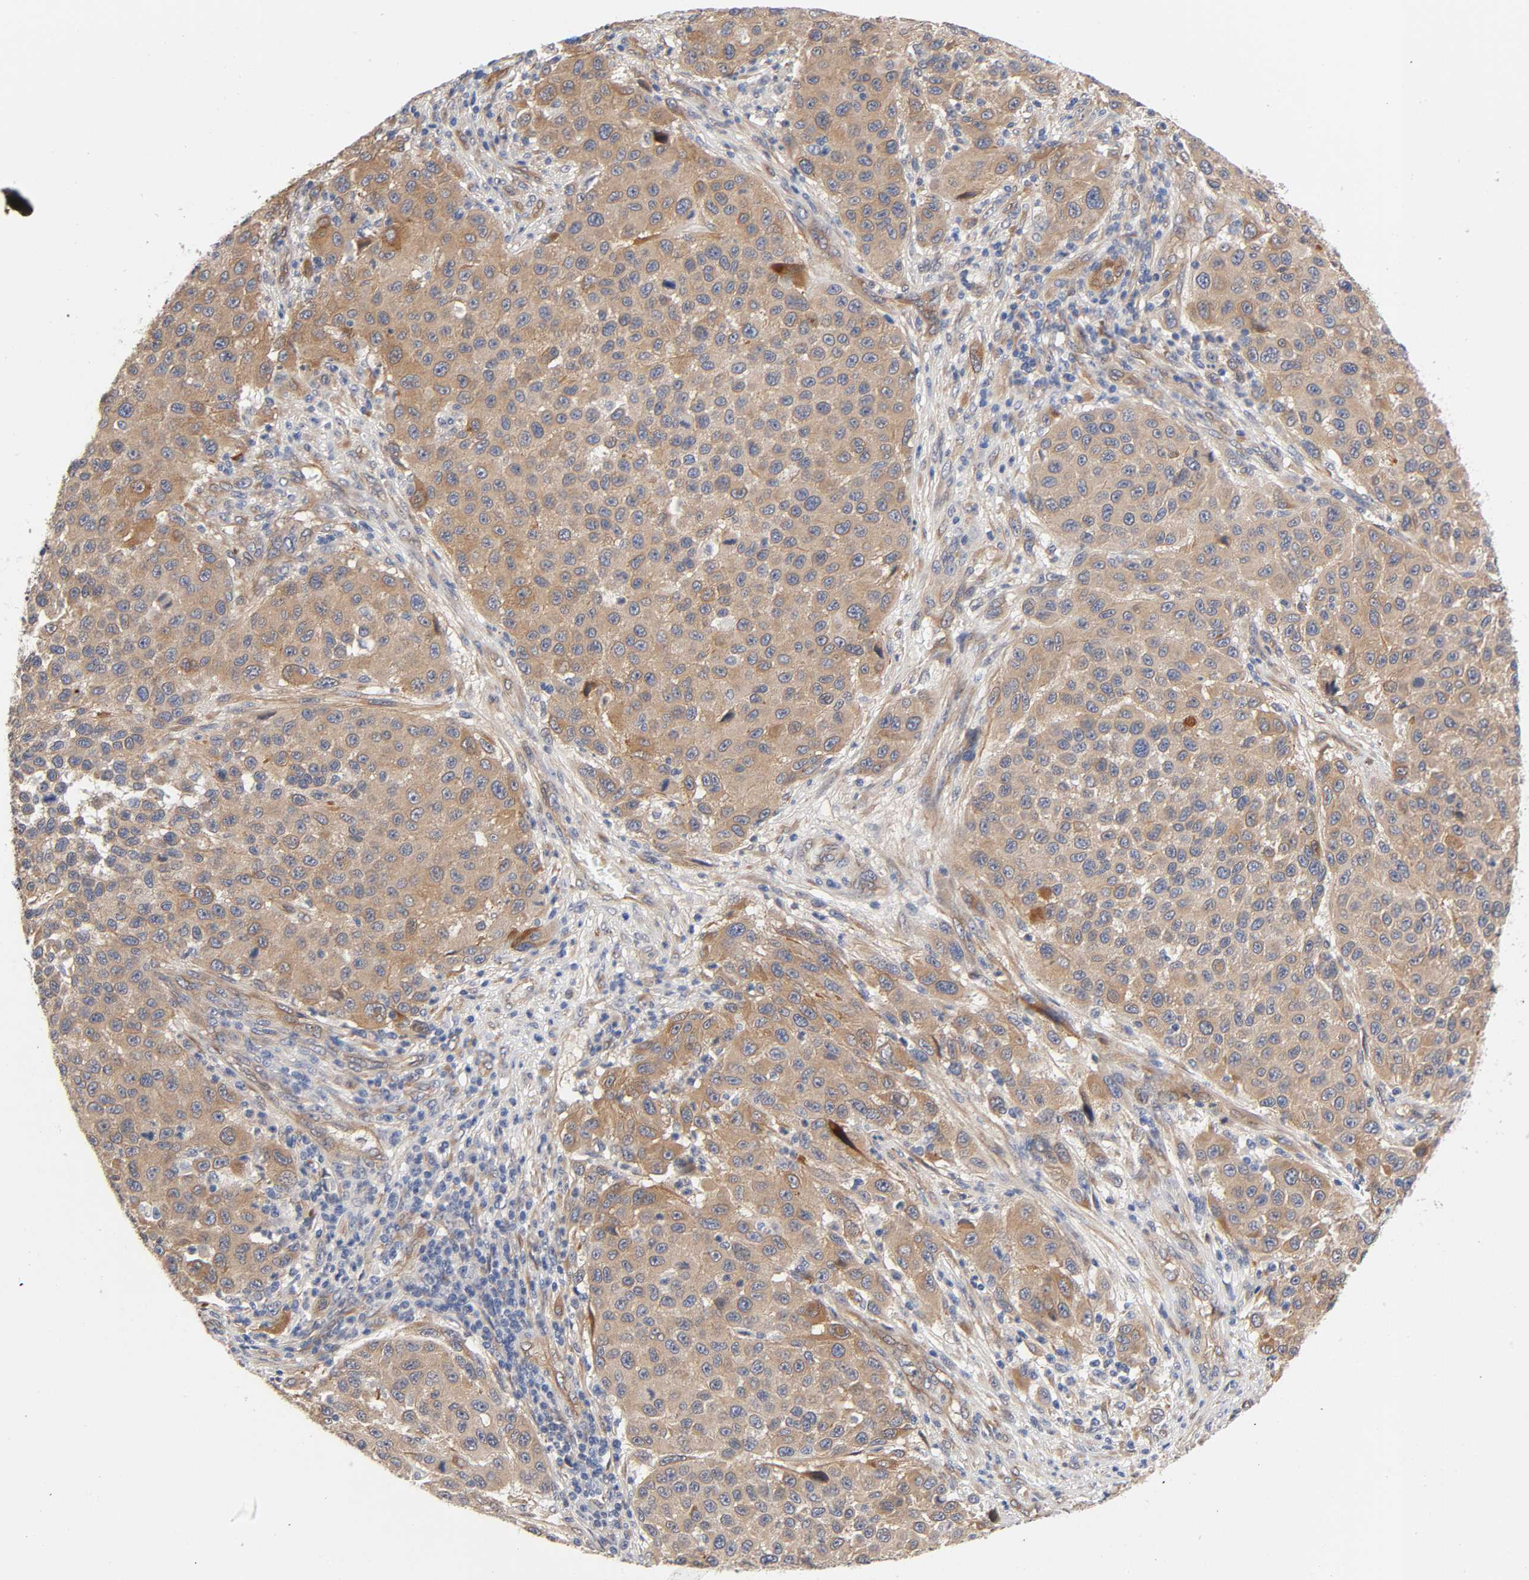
{"staining": {"intensity": "moderate", "quantity": ">75%", "location": "cytoplasmic/membranous"}, "tissue": "melanoma", "cell_type": "Tumor cells", "image_type": "cancer", "snomed": [{"axis": "morphology", "description": "Malignant melanoma, Metastatic site"}, {"axis": "topography", "description": "Lymph node"}], "caption": "Melanoma stained with immunohistochemistry shows moderate cytoplasmic/membranous positivity in approximately >75% of tumor cells.", "gene": "RAB13", "patient": {"sex": "male", "age": 61}}